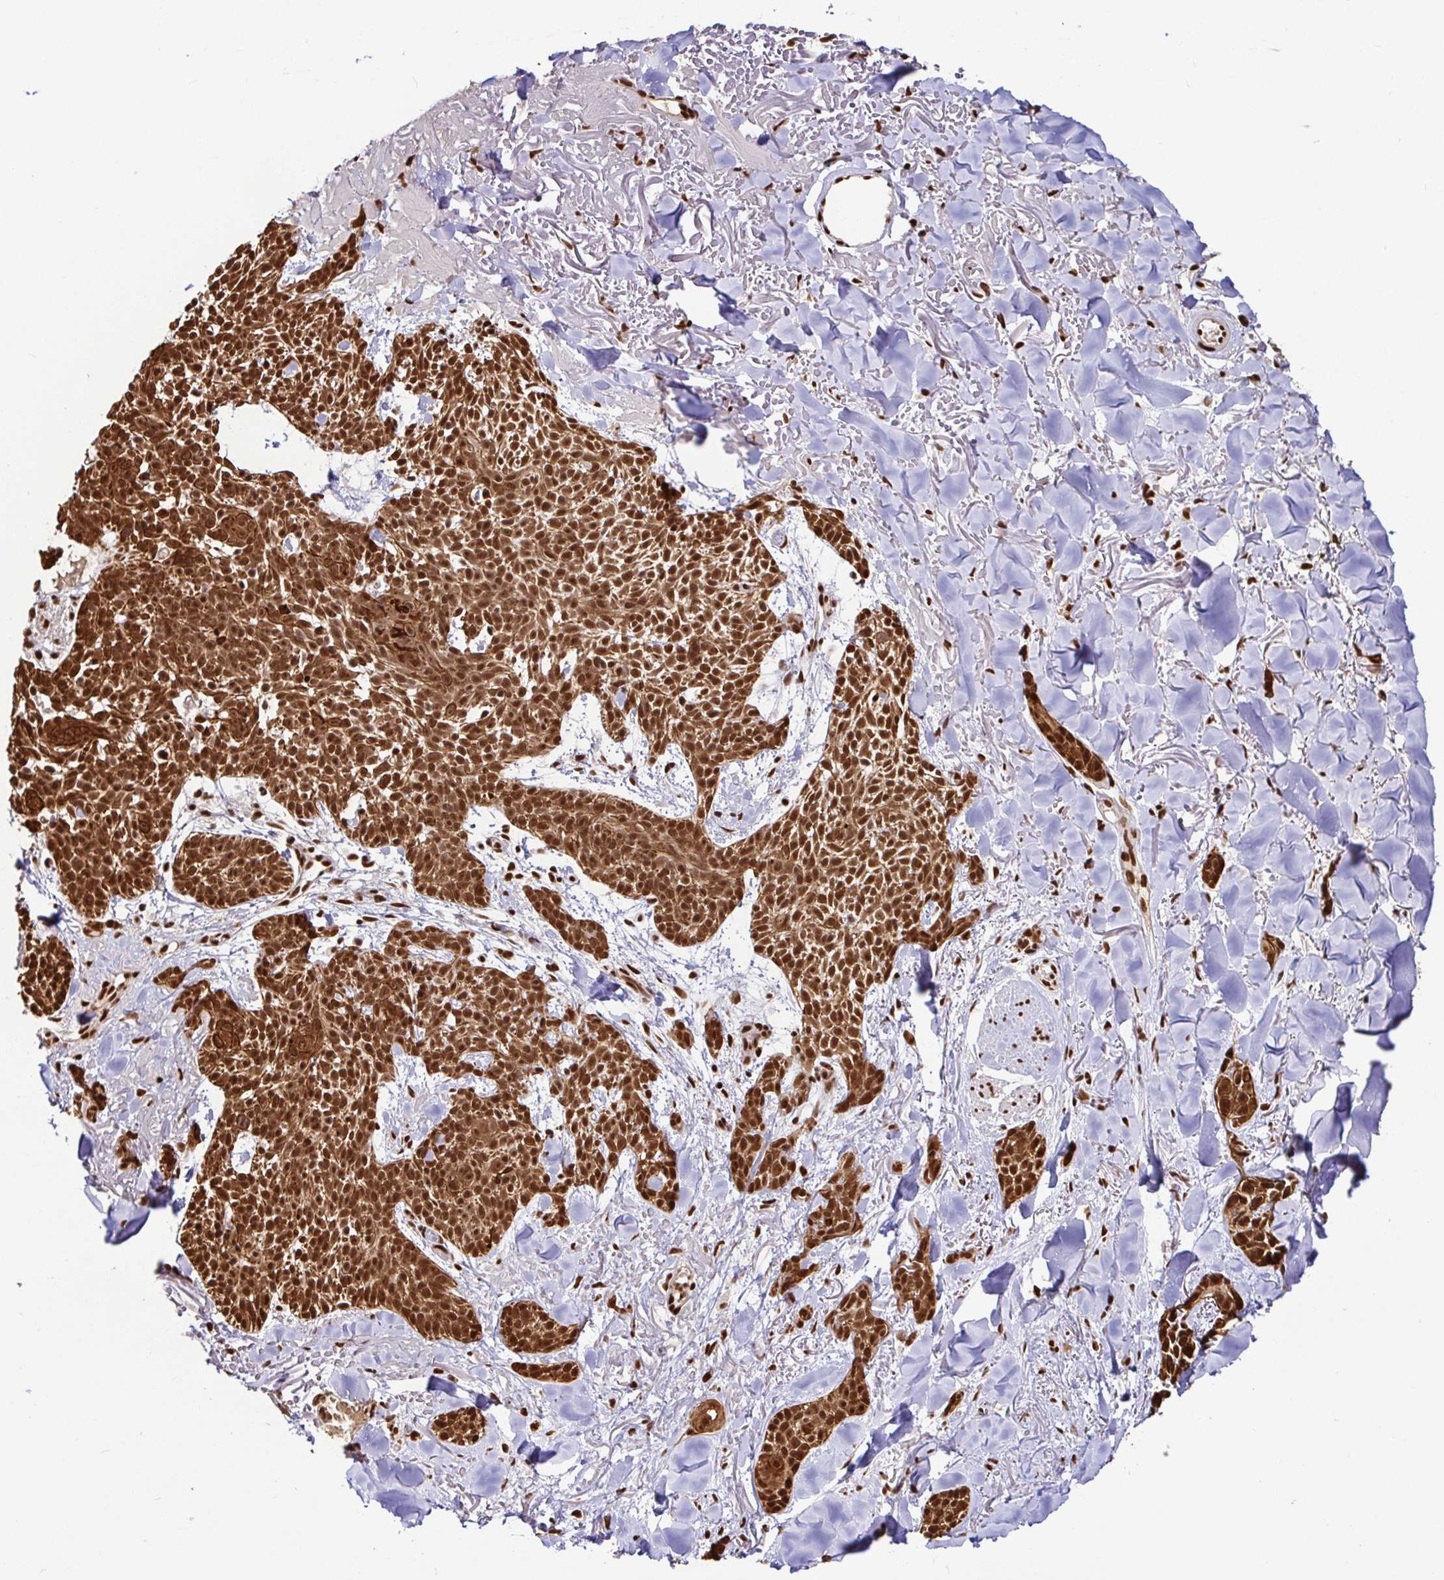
{"staining": {"intensity": "strong", "quantity": ">75%", "location": "cytoplasmic/membranous,nuclear"}, "tissue": "skin cancer", "cell_type": "Tumor cells", "image_type": "cancer", "snomed": [{"axis": "morphology", "description": "Basal cell carcinoma"}, {"axis": "morphology", "description": "BCC, high aggressive"}, {"axis": "topography", "description": "Skin"}], "caption": "Skin cancer stained with IHC demonstrates strong cytoplasmic/membranous and nuclear positivity in about >75% of tumor cells.", "gene": "SP3", "patient": {"sex": "female", "age": 86}}